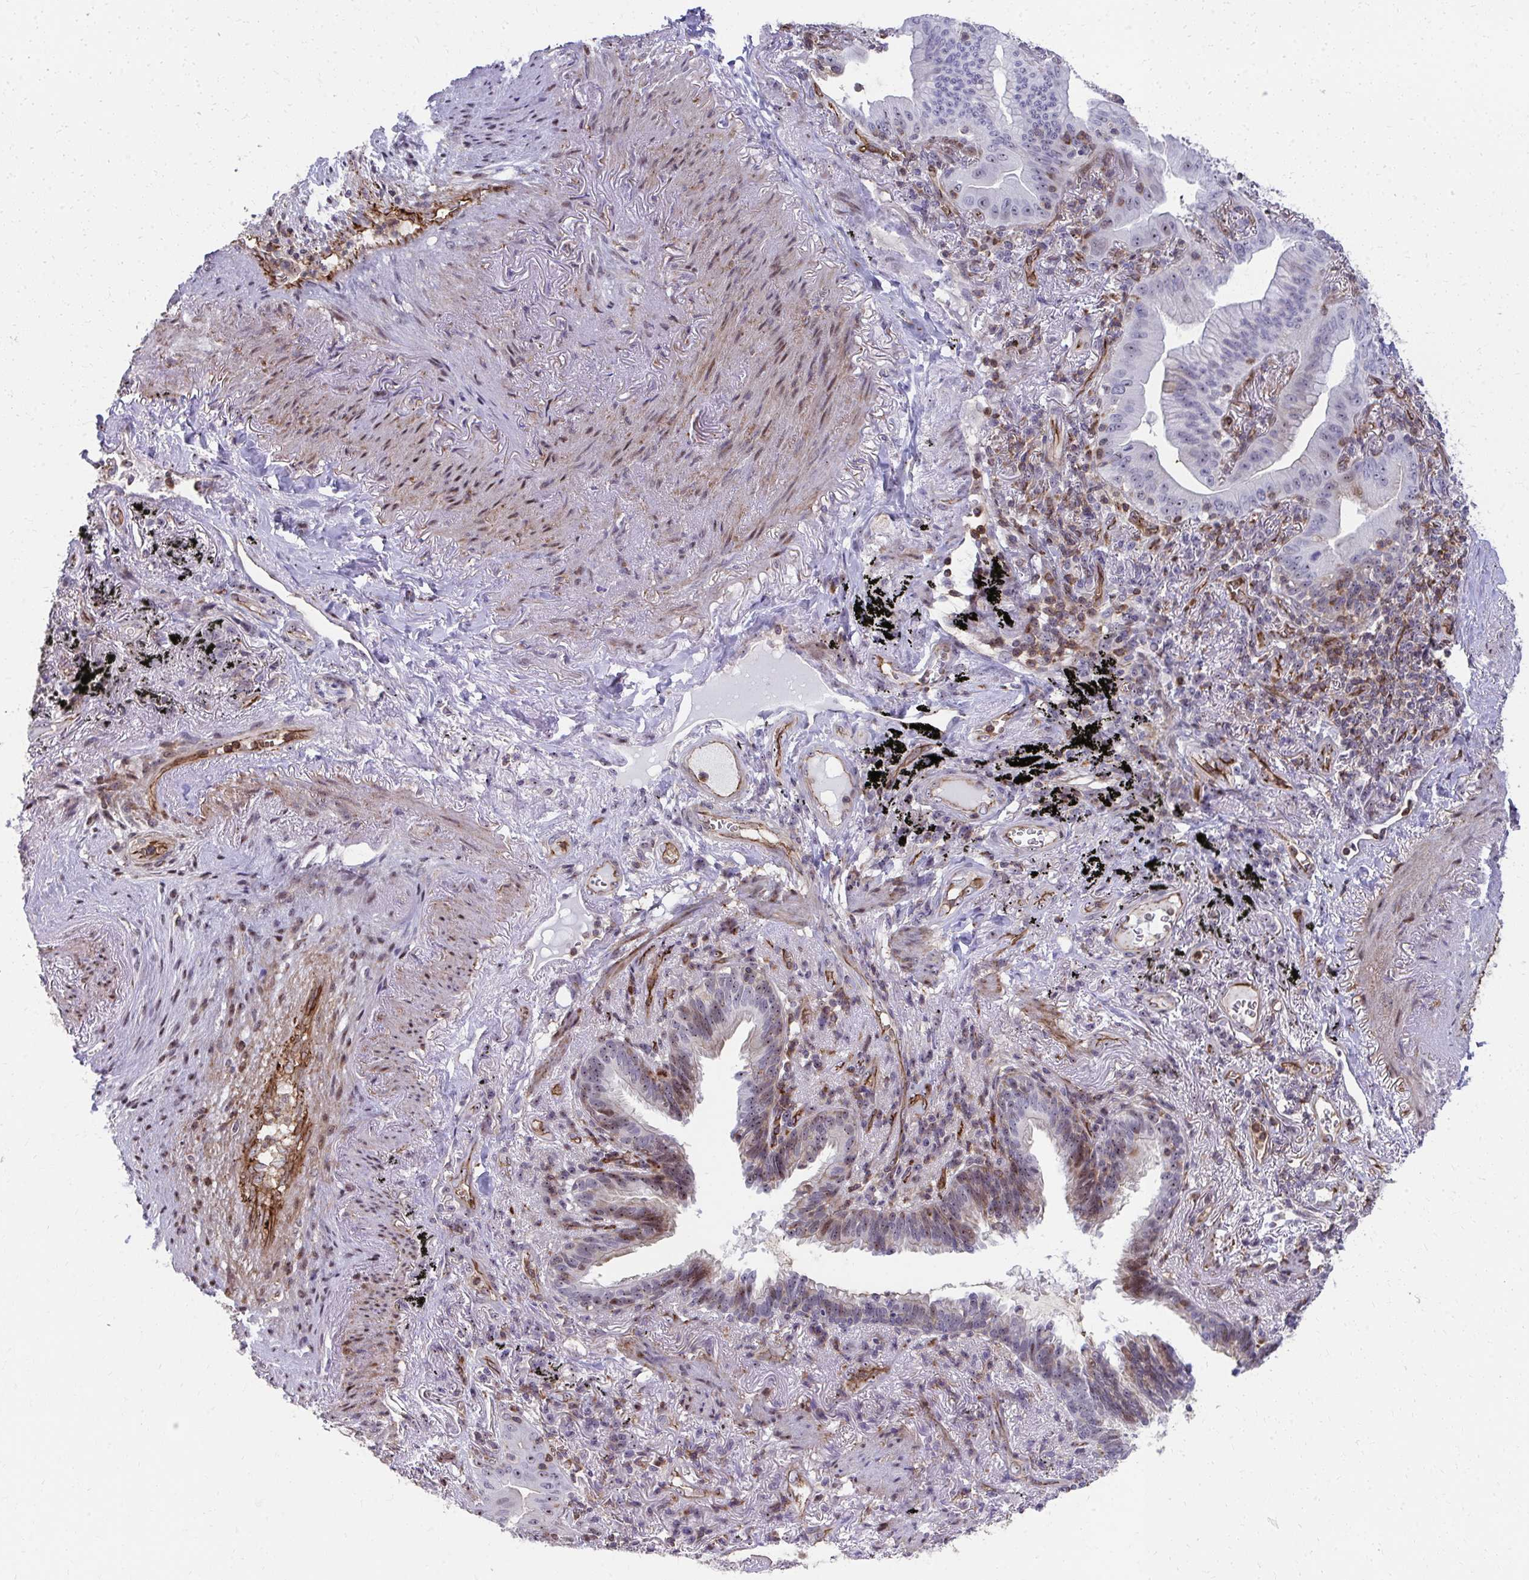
{"staining": {"intensity": "weak", "quantity": "<25%", "location": "nuclear"}, "tissue": "lung cancer", "cell_type": "Tumor cells", "image_type": "cancer", "snomed": [{"axis": "morphology", "description": "Adenocarcinoma, NOS"}, {"axis": "topography", "description": "Lung"}], "caption": "This micrograph is of adenocarcinoma (lung) stained with immunohistochemistry (IHC) to label a protein in brown with the nuclei are counter-stained blue. There is no staining in tumor cells.", "gene": "FOXN3", "patient": {"sex": "male", "age": 77}}